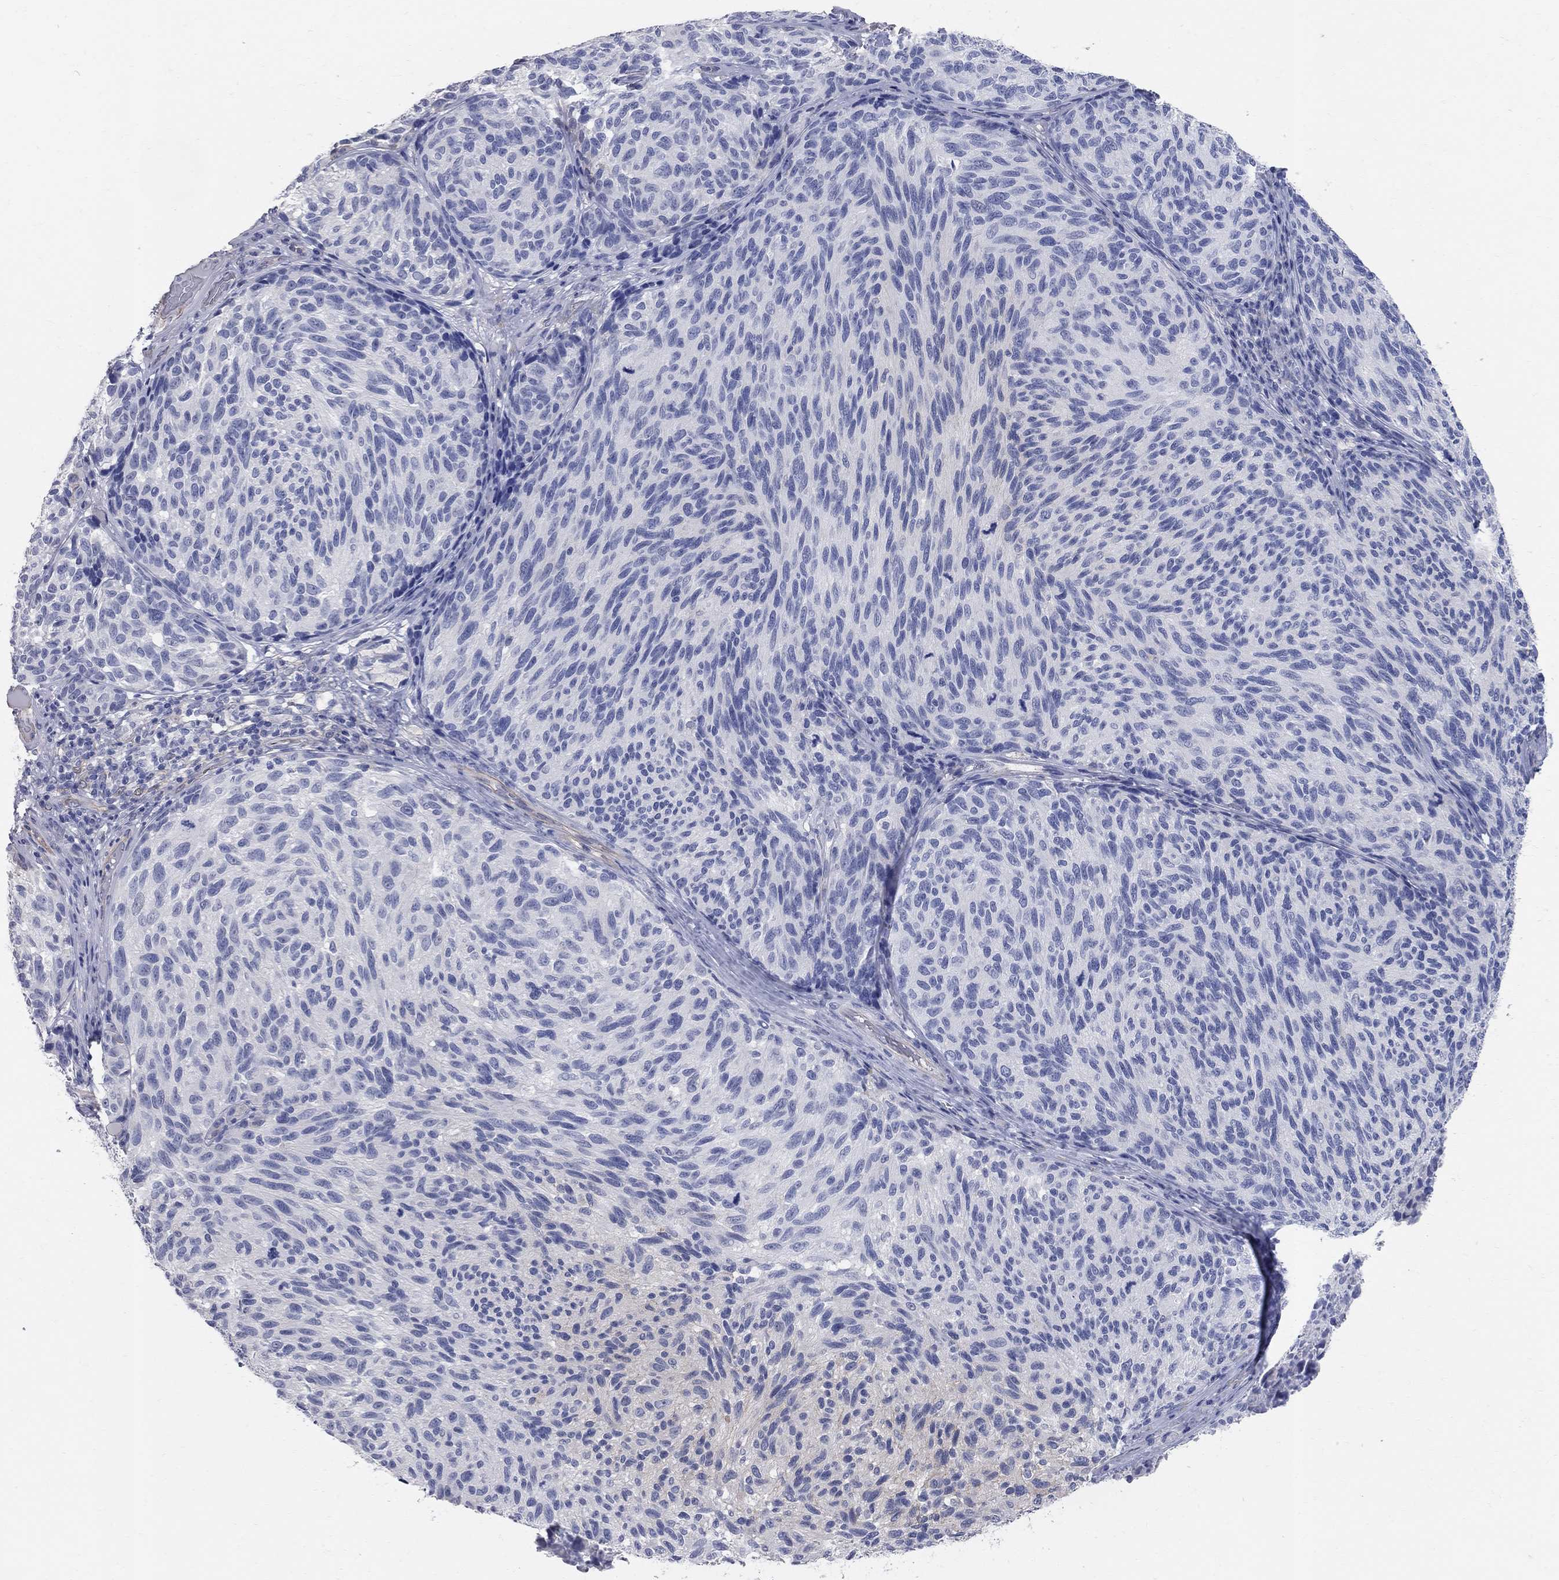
{"staining": {"intensity": "negative", "quantity": "none", "location": "none"}, "tissue": "melanoma", "cell_type": "Tumor cells", "image_type": "cancer", "snomed": [{"axis": "morphology", "description": "Malignant melanoma, NOS"}, {"axis": "topography", "description": "Skin"}], "caption": "This is an IHC micrograph of human malignant melanoma. There is no expression in tumor cells.", "gene": "AOX1", "patient": {"sex": "female", "age": 73}}